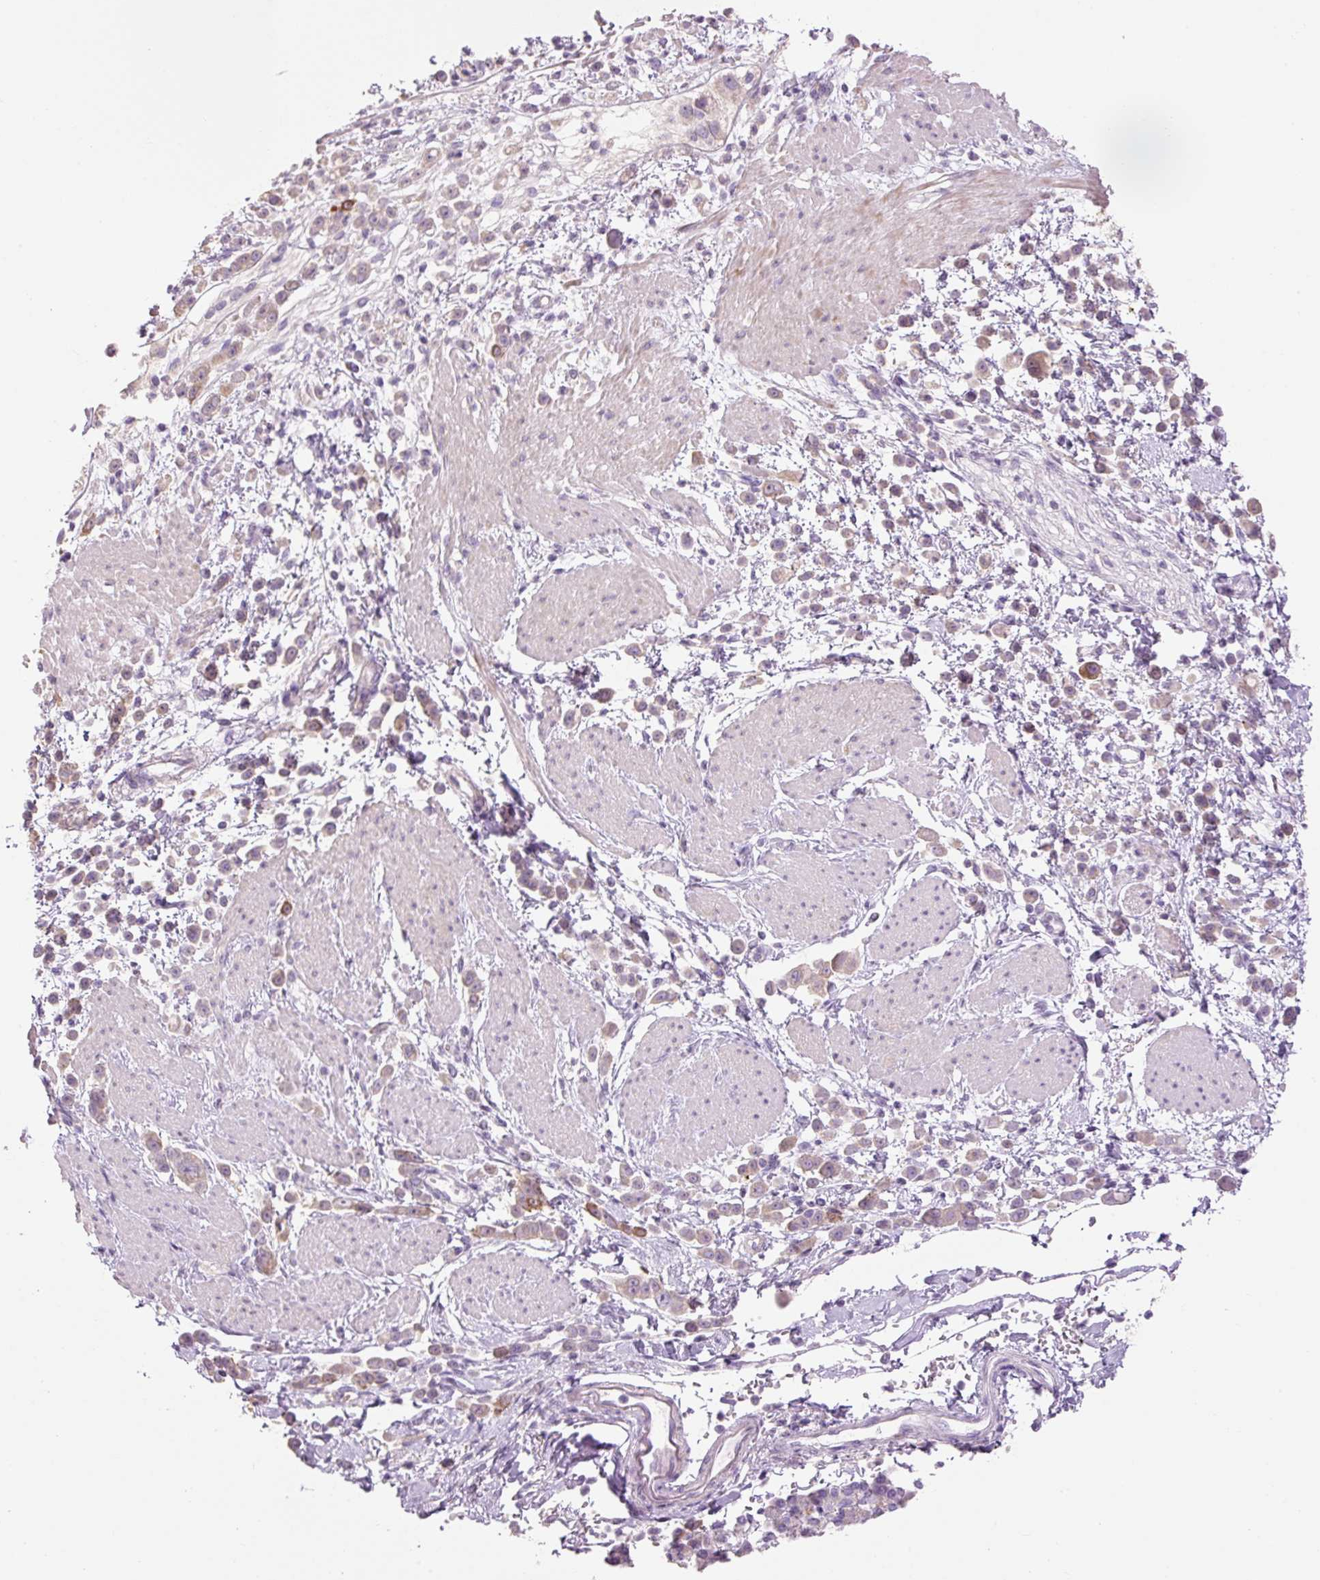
{"staining": {"intensity": "moderate", "quantity": "<25%", "location": "cytoplasmic/membranous"}, "tissue": "pancreatic cancer", "cell_type": "Tumor cells", "image_type": "cancer", "snomed": [{"axis": "morphology", "description": "Normal tissue, NOS"}, {"axis": "morphology", "description": "Adenocarcinoma, NOS"}, {"axis": "topography", "description": "Pancreas"}], "caption": "Protein expression analysis of pancreatic cancer demonstrates moderate cytoplasmic/membranous expression in about <25% of tumor cells.", "gene": "HAX1", "patient": {"sex": "female", "age": 64}}